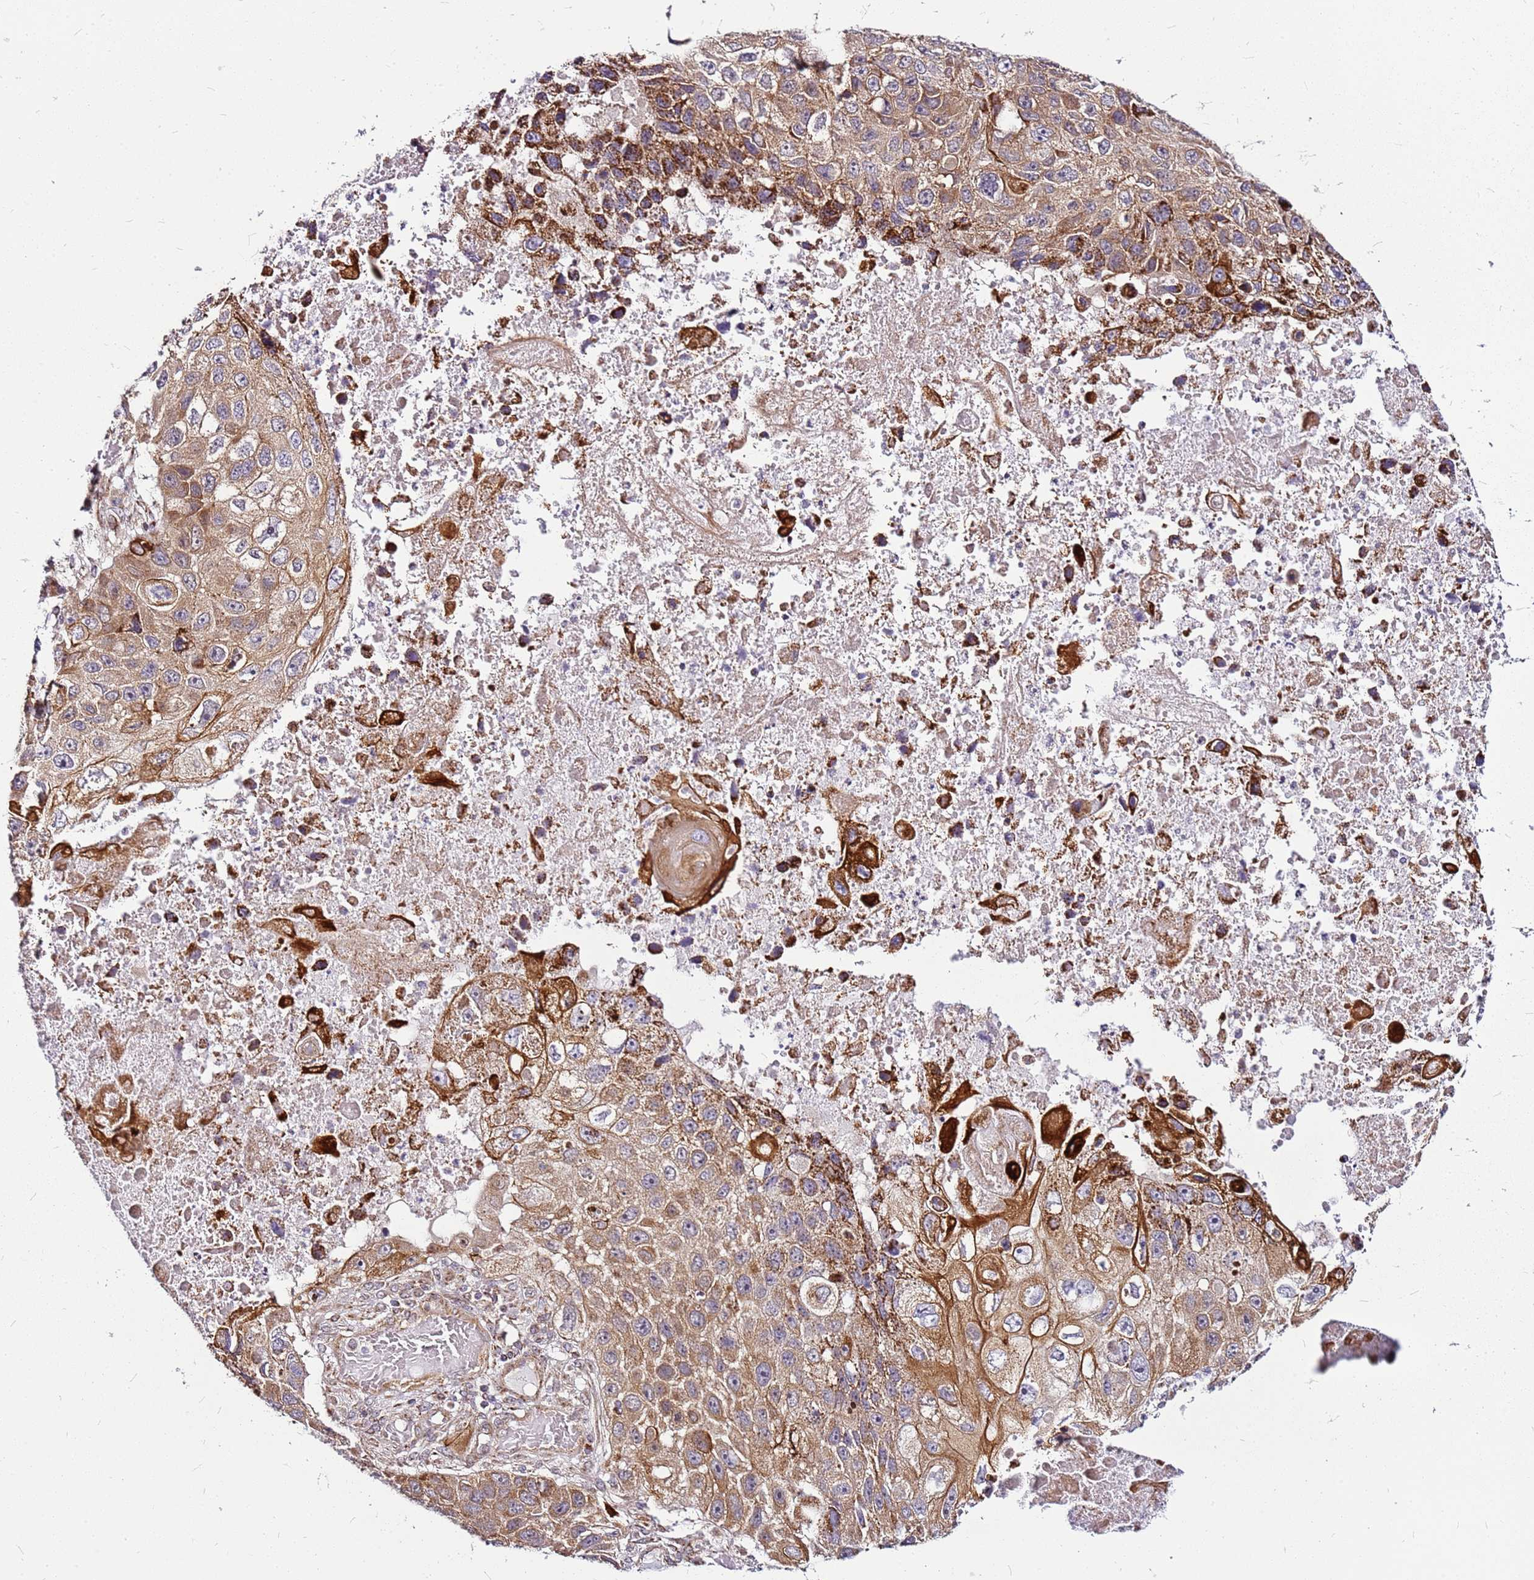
{"staining": {"intensity": "strong", "quantity": "<25%", "location": "cytoplasmic/membranous"}, "tissue": "lung cancer", "cell_type": "Tumor cells", "image_type": "cancer", "snomed": [{"axis": "morphology", "description": "Squamous cell carcinoma, NOS"}, {"axis": "topography", "description": "Lung"}], "caption": "Immunohistochemical staining of human squamous cell carcinoma (lung) demonstrates strong cytoplasmic/membranous protein expression in approximately <25% of tumor cells. Nuclei are stained in blue.", "gene": "OR51T1", "patient": {"sex": "male", "age": 61}}